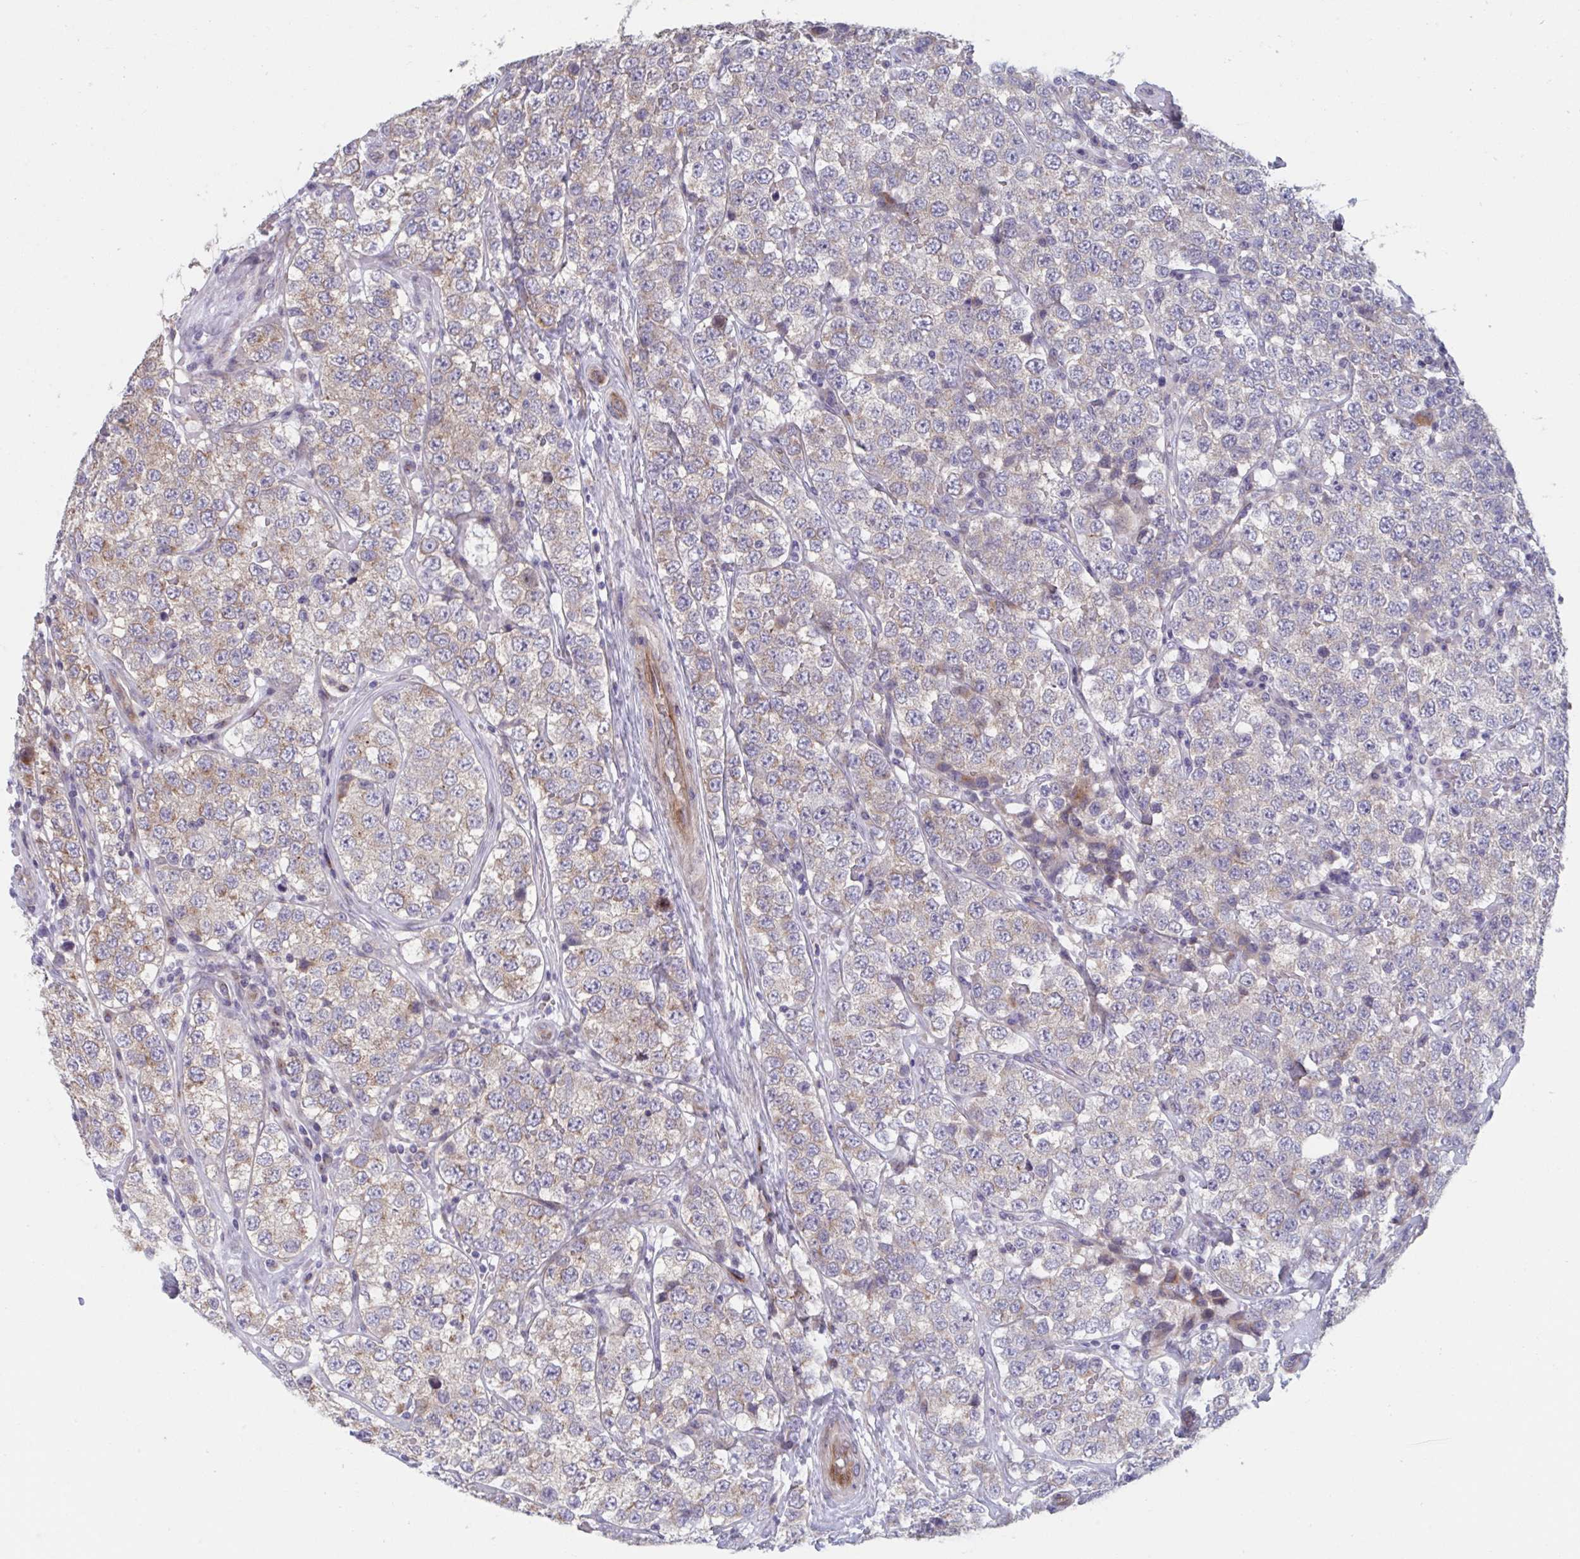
{"staining": {"intensity": "moderate", "quantity": "25%-75%", "location": "cytoplasmic/membranous"}, "tissue": "testis cancer", "cell_type": "Tumor cells", "image_type": "cancer", "snomed": [{"axis": "morphology", "description": "Seminoma, NOS"}, {"axis": "topography", "description": "Testis"}], "caption": "The photomicrograph shows a brown stain indicating the presence of a protein in the cytoplasmic/membranous of tumor cells in testis seminoma. The staining is performed using DAB brown chromogen to label protein expression. The nuclei are counter-stained blue using hematoxylin.", "gene": "TNFSF10", "patient": {"sex": "male", "age": 34}}